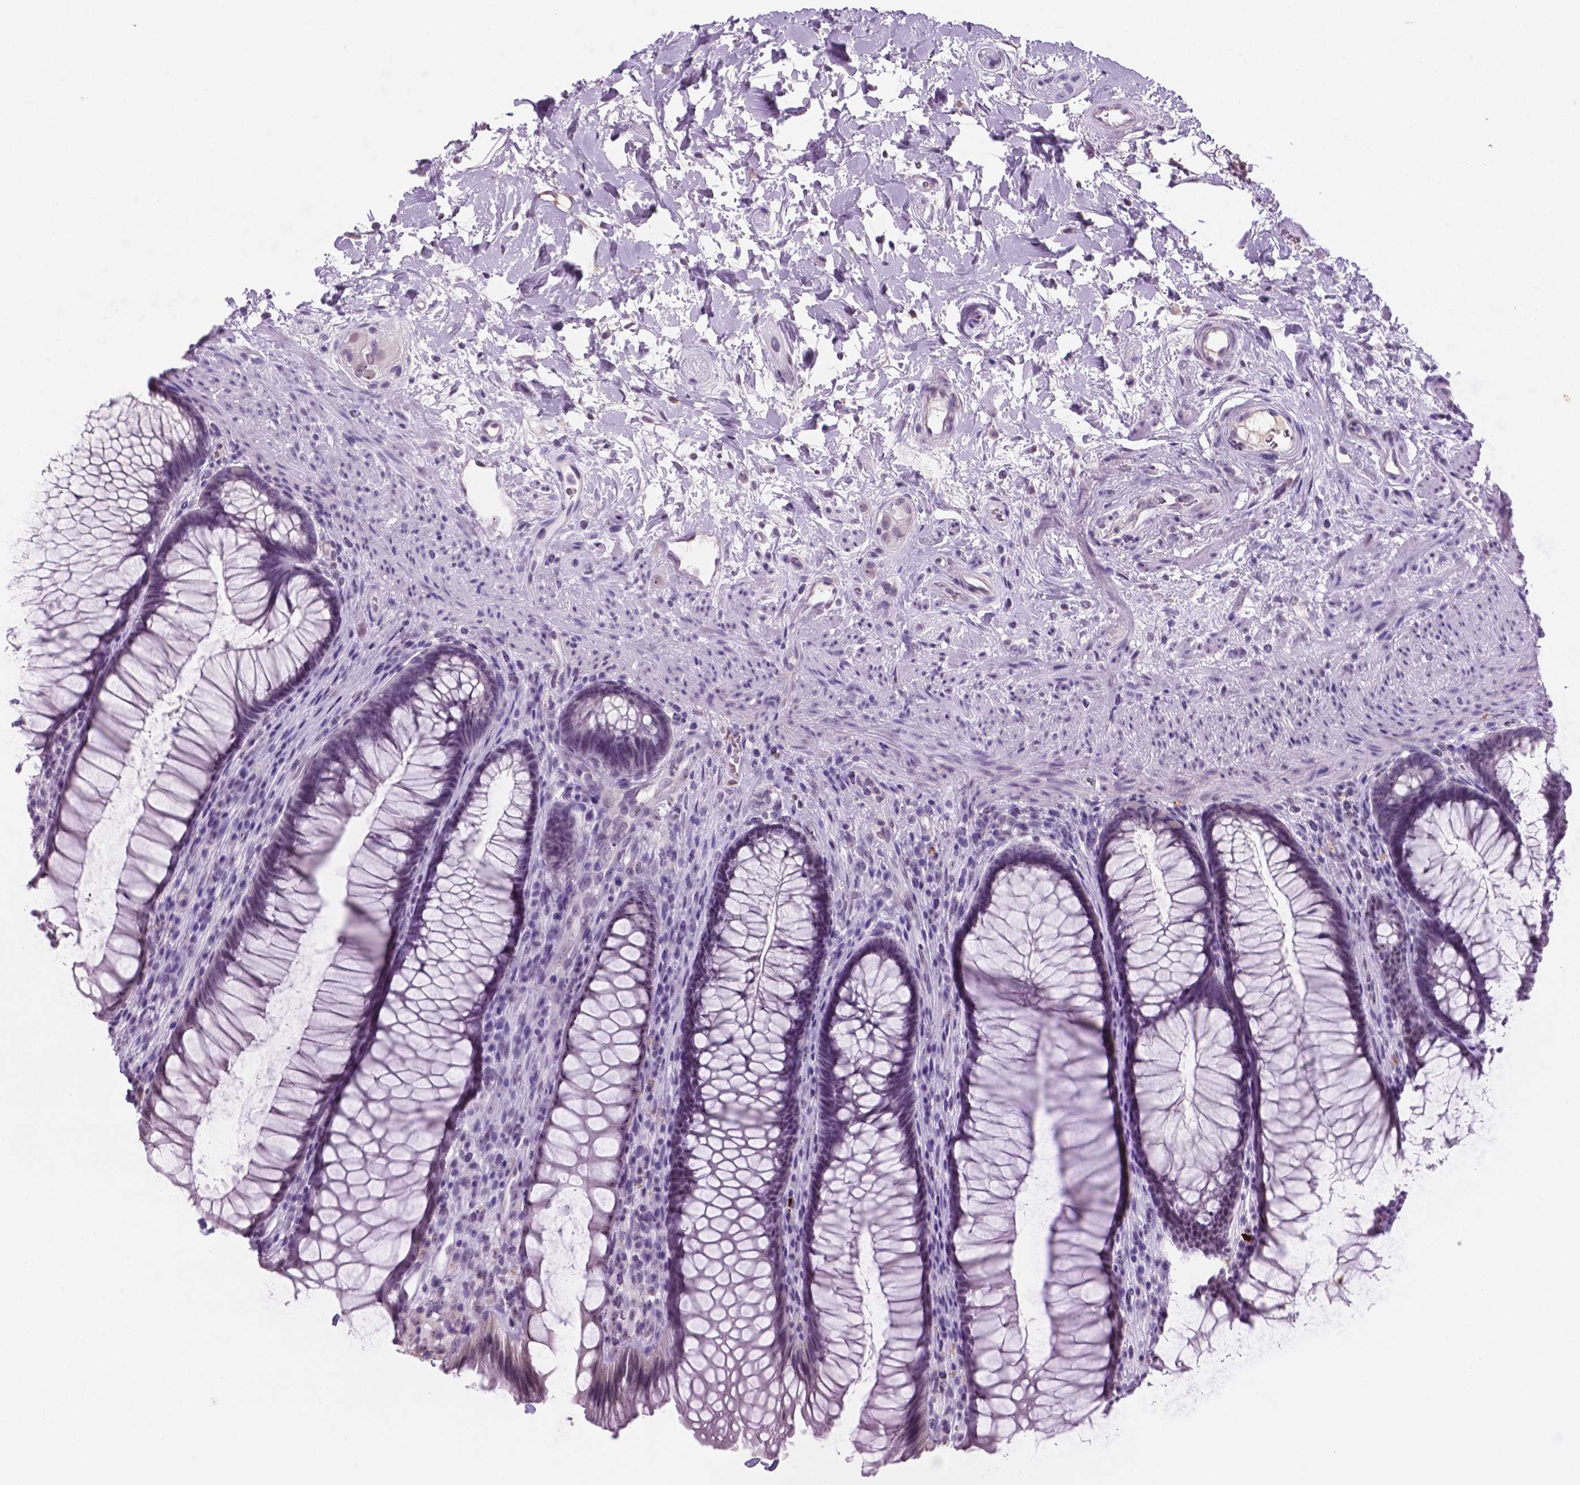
{"staining": {"intensity": "negative", "quantity": "none", "location": "none"}, "tissue": "rectum", "cell_type": "Glandular cells", "image_type": "normal", "snomed": [{"axis": "morphology", "description": "Normal tissue, NOS"}, {"axis": "topography", "description": "Smooth muscle"}, {"axis": "topography", "description": "Rectum"}], "caption": "The micrograph displays no staining of glandular cells in unremarkable rectum.", "gene": "C18orf21", "patient": {"sex": "male", "age": 53}}